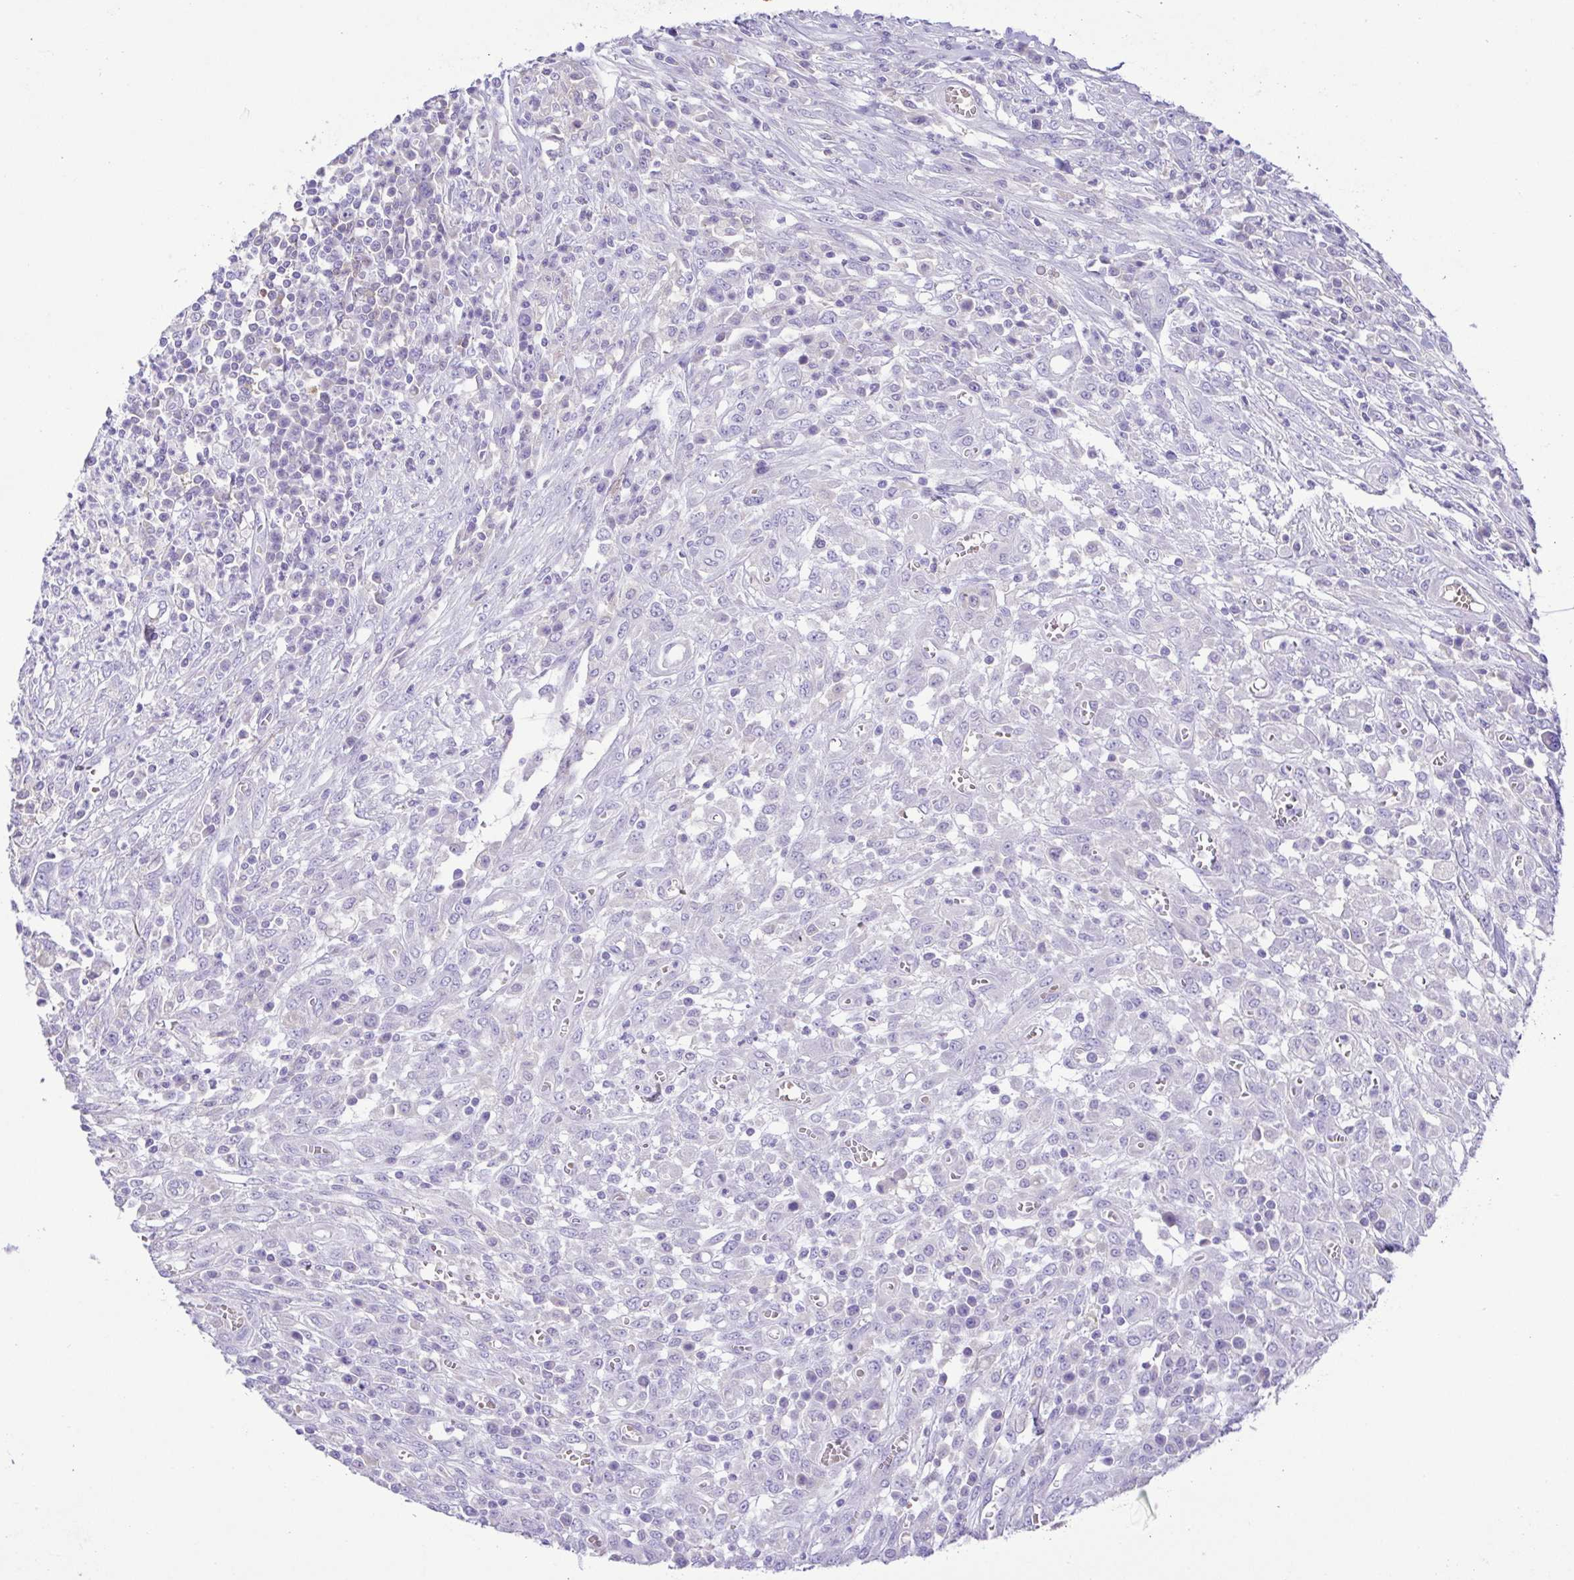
{"staining": {"intensity": "negative", "quantity": "none", "location": "none"}, "tissue": "colorectal cancer", "cell_type": "Tumor cells", "image_type": "cancer", "snomed": [{"axis": "morphology", "description": "Adenocarcinoma, NOS"}, {"axis": "topography", "description": "Colon"}], "caption": "Adenocarcinoma (colorectal) was stained to show a protein in brown. There is no significant expression in tumor cells. (IHC, brightfield microscopy, high magnification).", "gene": "CD72", "patient": {"sex": "male", "age": 65}}